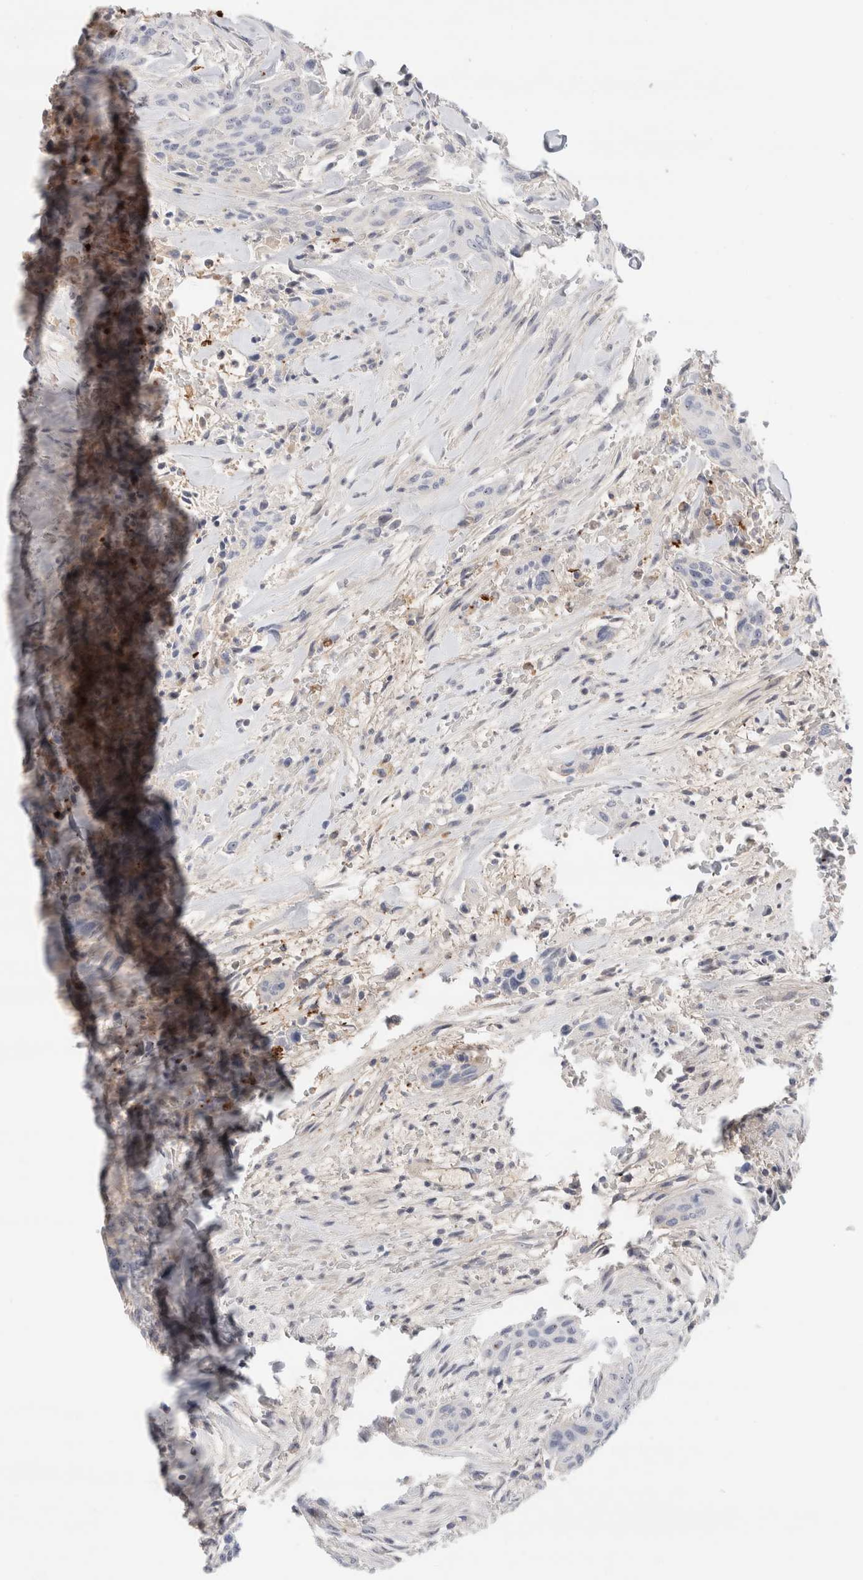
{"staining": {"intensity": "negative", "quantity": "none", "location": "none"}, "tissue": "urothelial cancer", "cell_type": "Tumor cells", "image_type": "cancer", "snomed": [{"axis": "morphology", "description": "Urothelial carcinoma, High grade"}, {"axis": "topography", "description": "Urinary bladder"}], "caption": "High magnification brightfield microscopy of urothelial carcinoma (high-grade) stained with DAB (3,3'-diaminobenzidine) (brown) and counterstained with hematoxylin (blue): tumor cells show no significant staining.", "gene": "ECHDC2", "patient": {"sex": "male", "age": 35}}